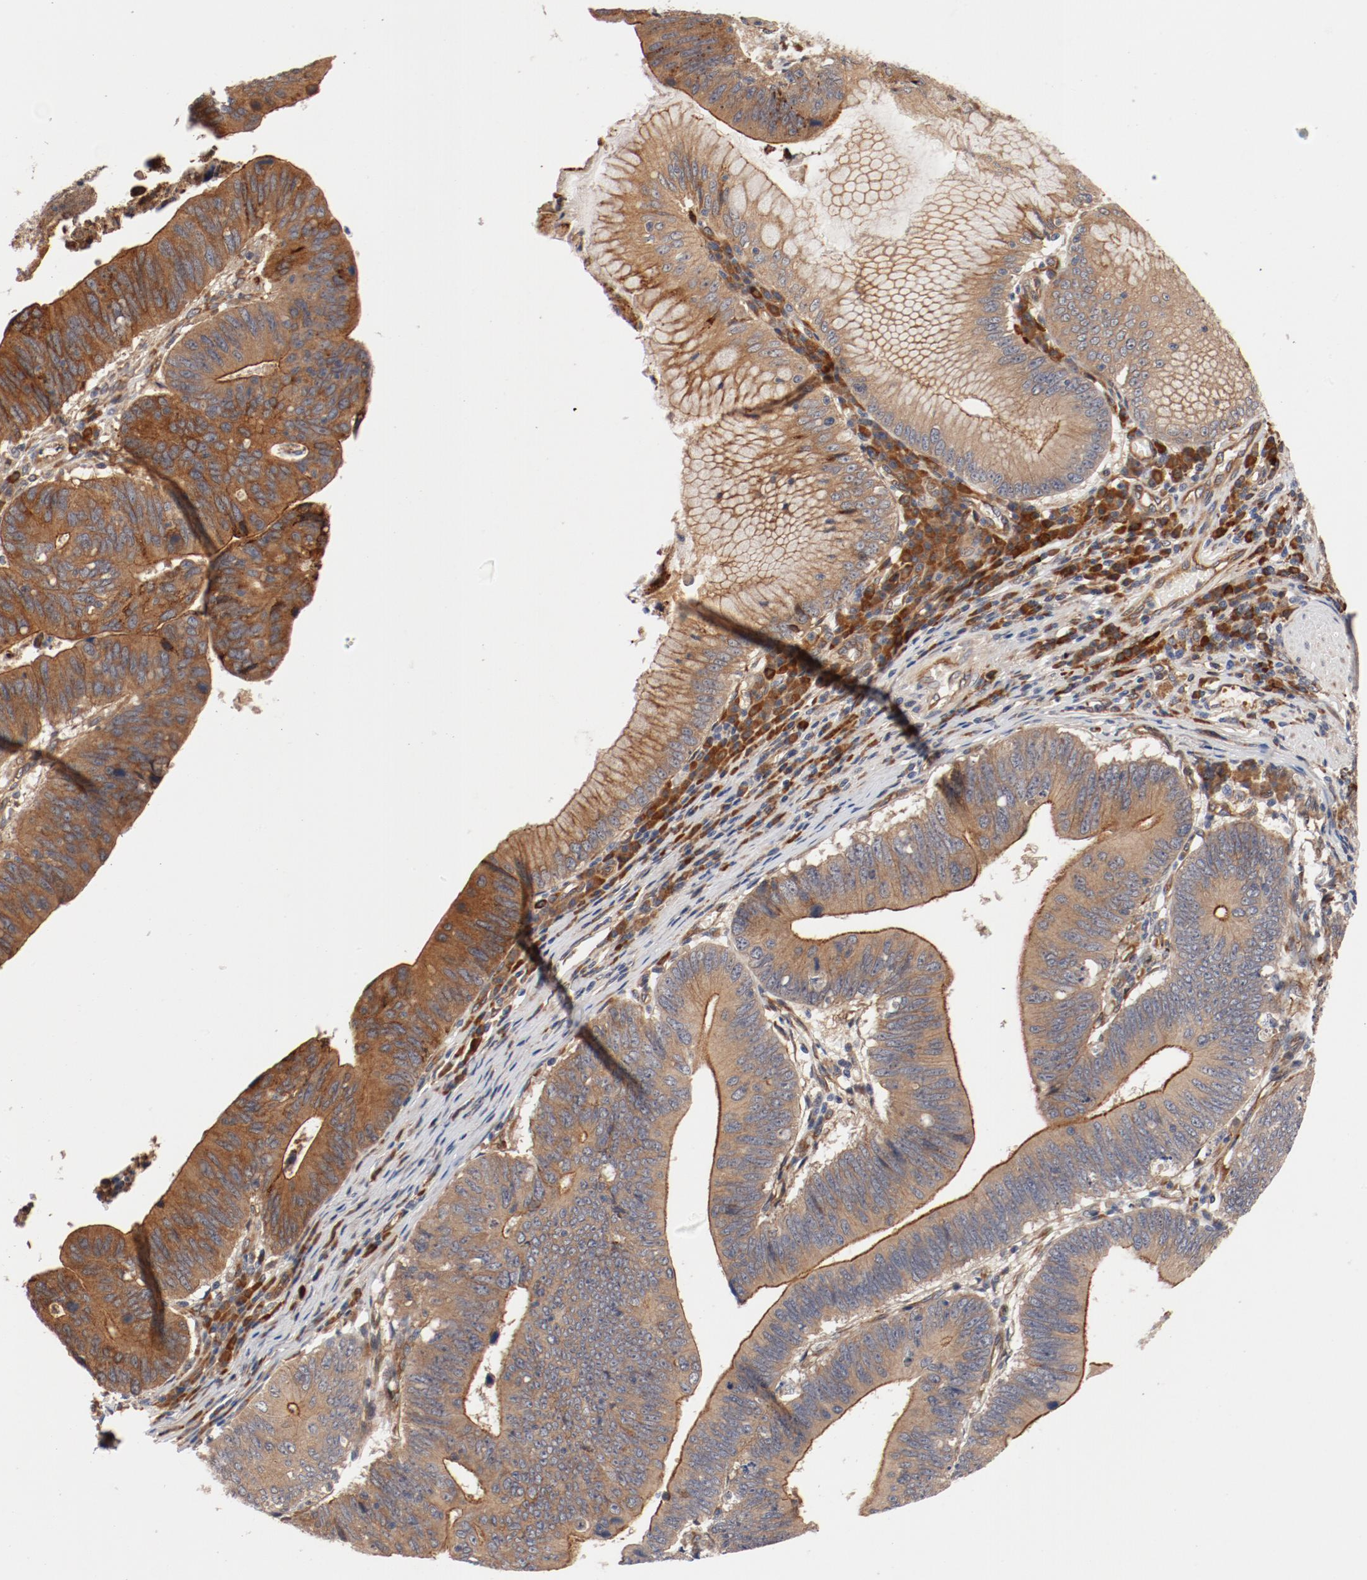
{"staining": {"intensity": "moderate", "quantity": ">75%", "location": "cytoplasmic/membranous"}, "tissue": "stomach cancer", "cell_type": "Tumor cells", "image_type": "cancer", "snomed": [{"axis": "morphology", "description": "Adenocarcinoma, NOS"}, {"axis": "topography", "description": "Stomach"}], "caption": "Adenocarcinoma (stomach) was stained to show a protein in brown. There is medium levels of moderate cytoplasmic/membranous staining in approximately >75% of tumor cells.", "gene": "PITPNM2", "patient": {"sex": "male", "age": 59}}